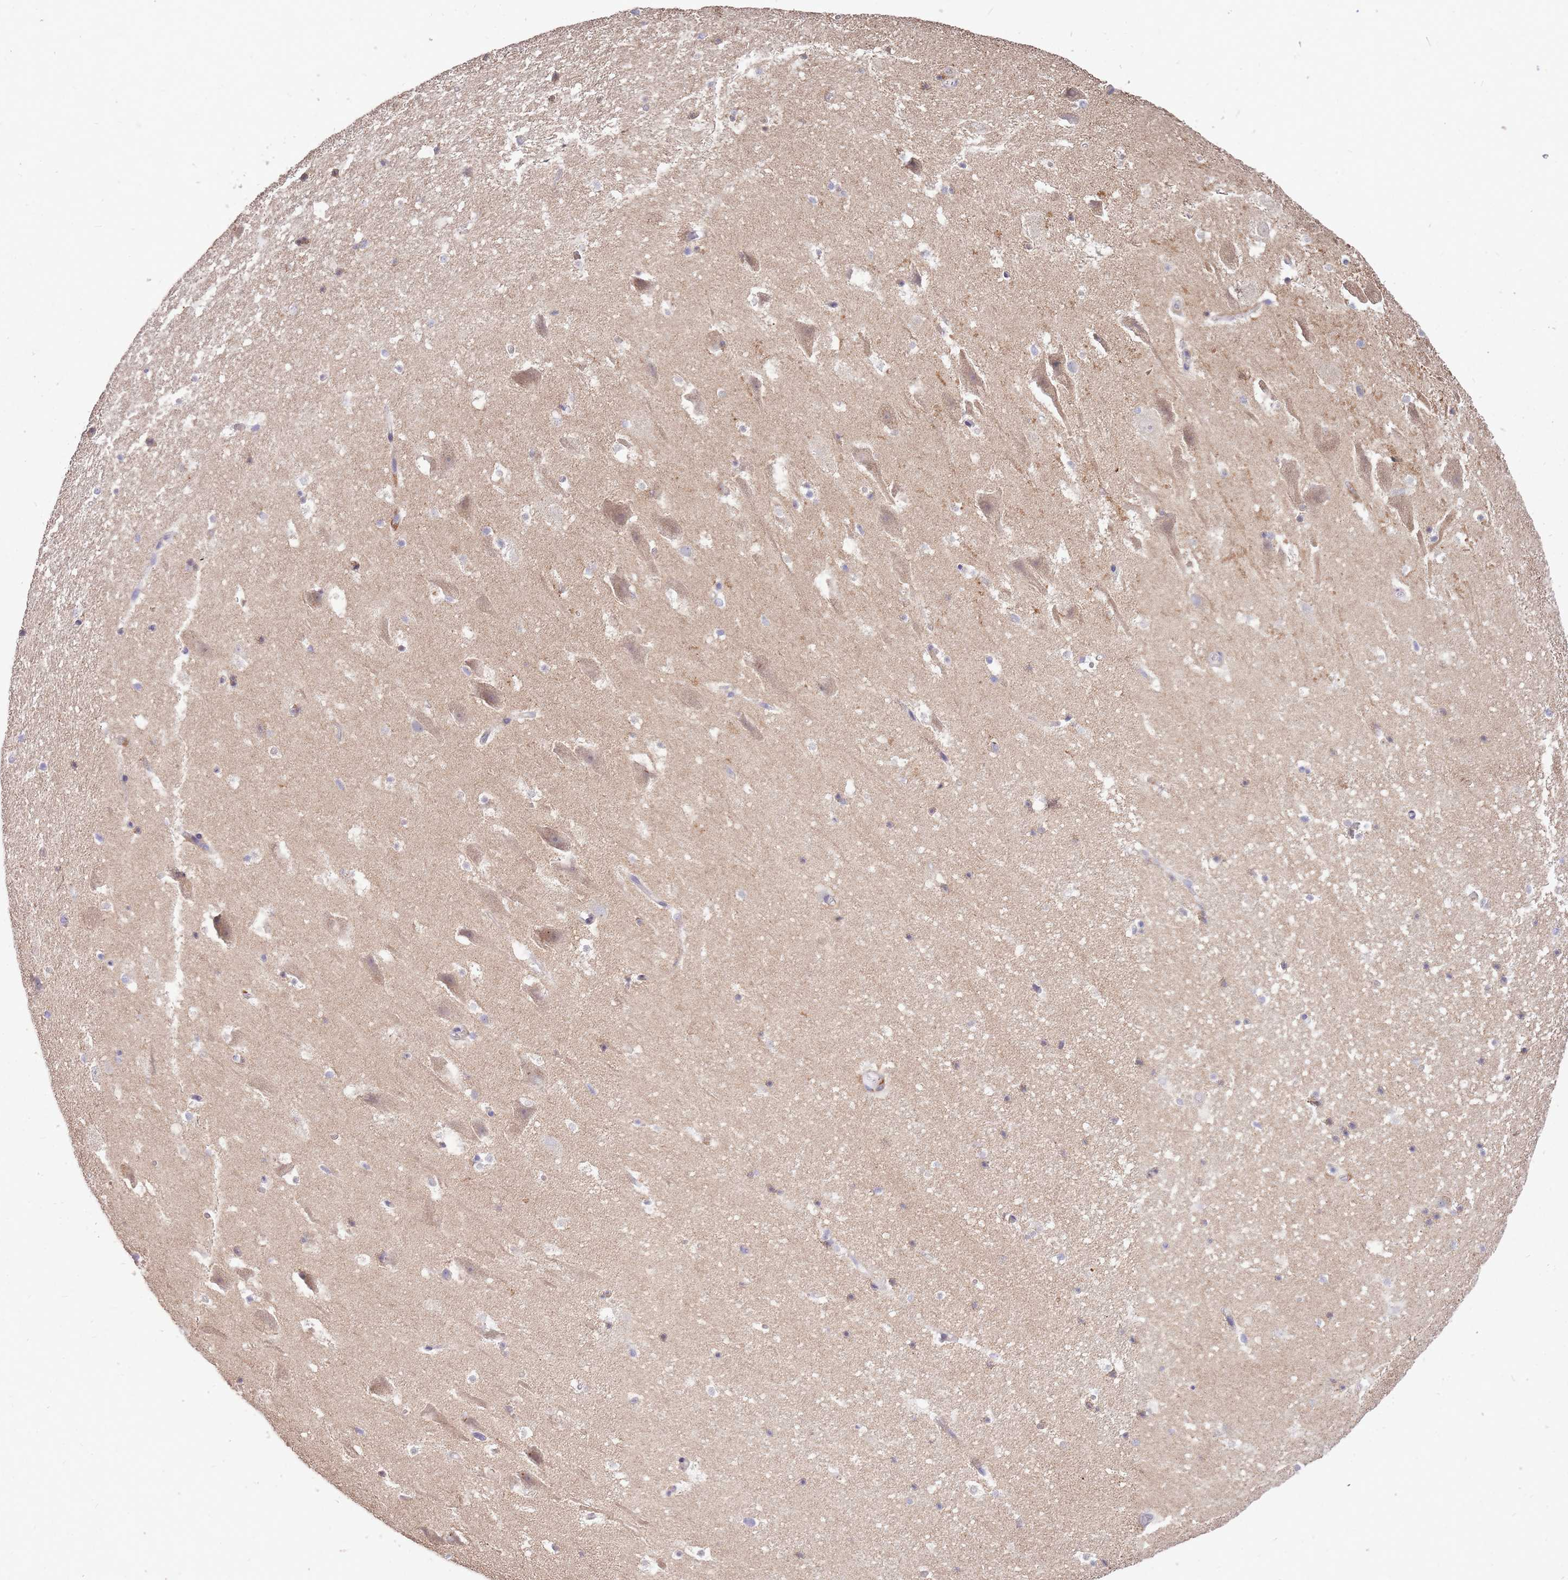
{"staining": {"intensity": "negative", "quantity": "none", "location": "none"}, "tissue": "hippocampus", "cell_type": "Glial cells", "image_type": "normal", "snomed": [{"axis": "morphology", "description": "Normal tissue, NOS"}, {"axis": "topography", "description": "Hippocampus"}], "caption": "Immunohistochemistry histopathology image of normal human hippocampus stained for a protein (brown), which shows no positivity in glial cells. (DAB IHC, high magnification).", "gene": "IGF2BP2", "patient": {"sex": "male", "age": 37}}